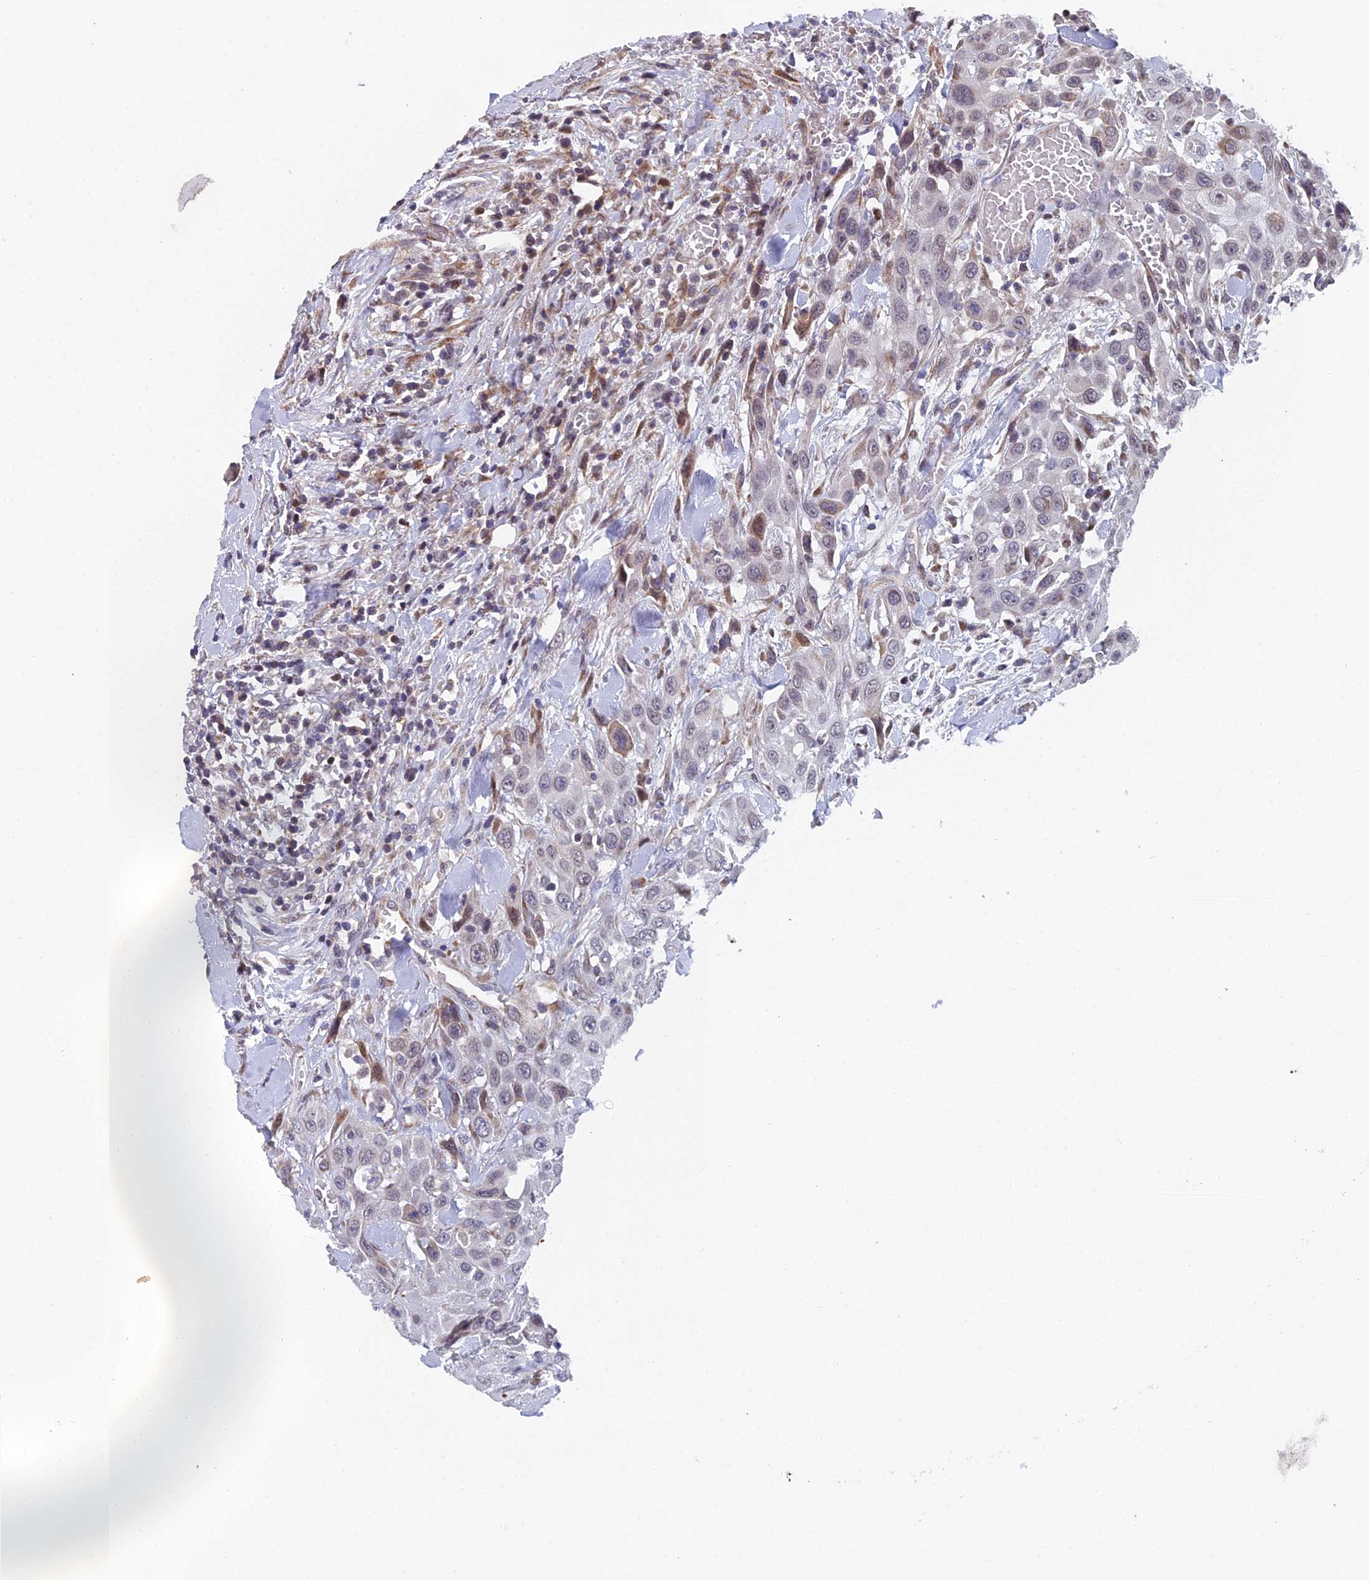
{"staining": {"intensity": "weak", "quantity": "<25%", "location": "cytoplasmic/membranous,nuclear"}, "tissue": "head and neck cancer", "cell_type": "Tumor cells", "image_type": "cancer", "snomed": [{"axis": "morphology", "description": "Squamous cell carcinoma, NOS"}, {"axis": "topography", "description": "Head-Neck"}], "caption": "Immunohistochemistry of human head and neck squamous cell carcinoma reveals no positivity in tumor cells.", "gene": "XKR9", "patient": {"sex": "male", "age": 81}}